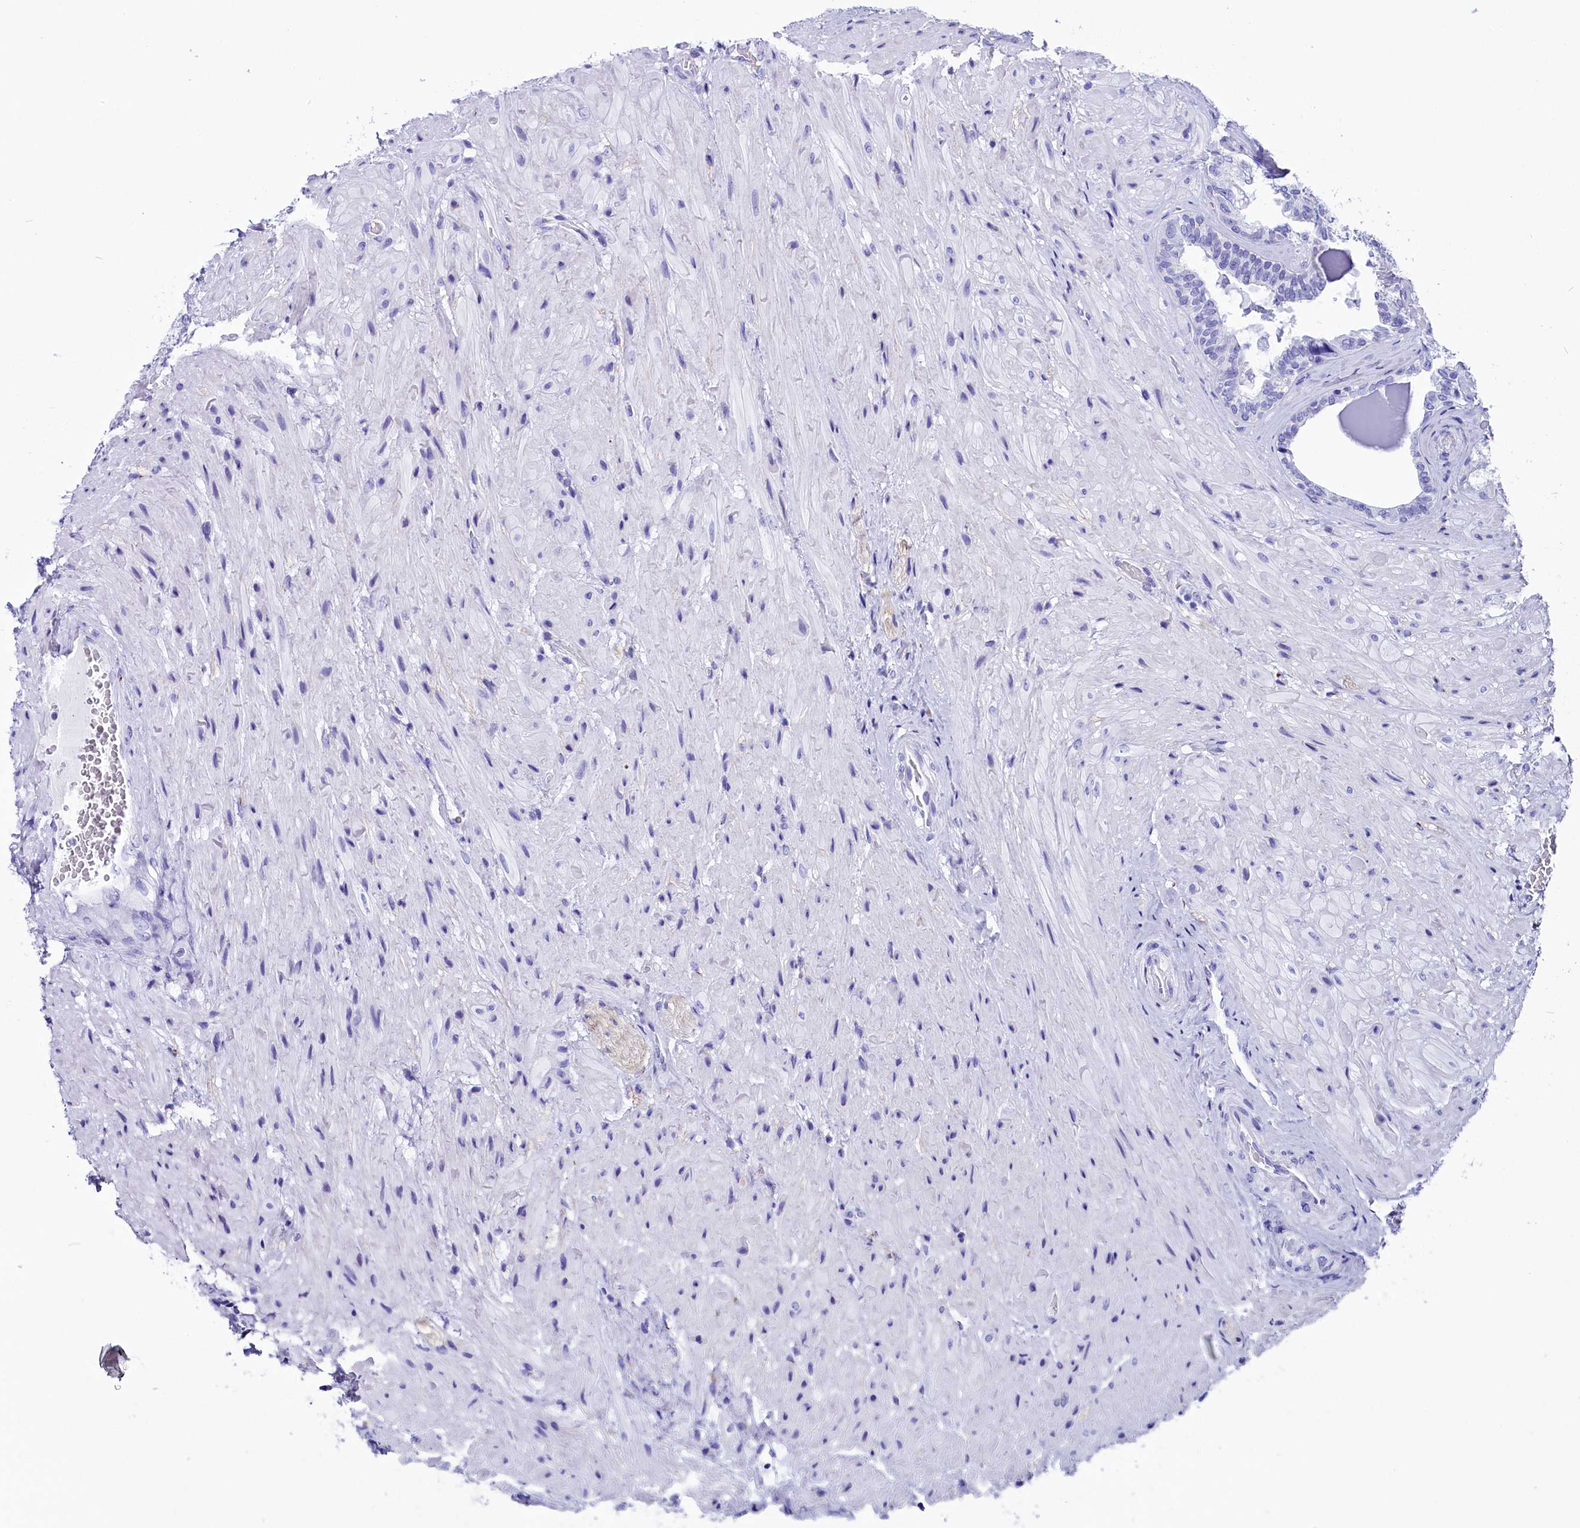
{"staining": {"intensity": "negative", "quantity": "none", "location": "none"}, "tissue": "seminal vesicle", "cell_type": "Glandular cells", "image_type": "normal", "snomed": [{"axis": "morphology", "description": "Normal tissue, NOS"}, {"axis": "topography", "description": "Prostate and seminal vesicle, NOS"}, {"axis": "topography", "description": "Prostate"}, {"axis": "topography", "description": "Seminal veicle"}], "caption": "This is an immunohistochemistry (IHC) image of unremarkable human seminal vesicle. There is no expression in glandular cells.", "gene": "AP3B2", "patient": {"sex": "male", "age": 67}}